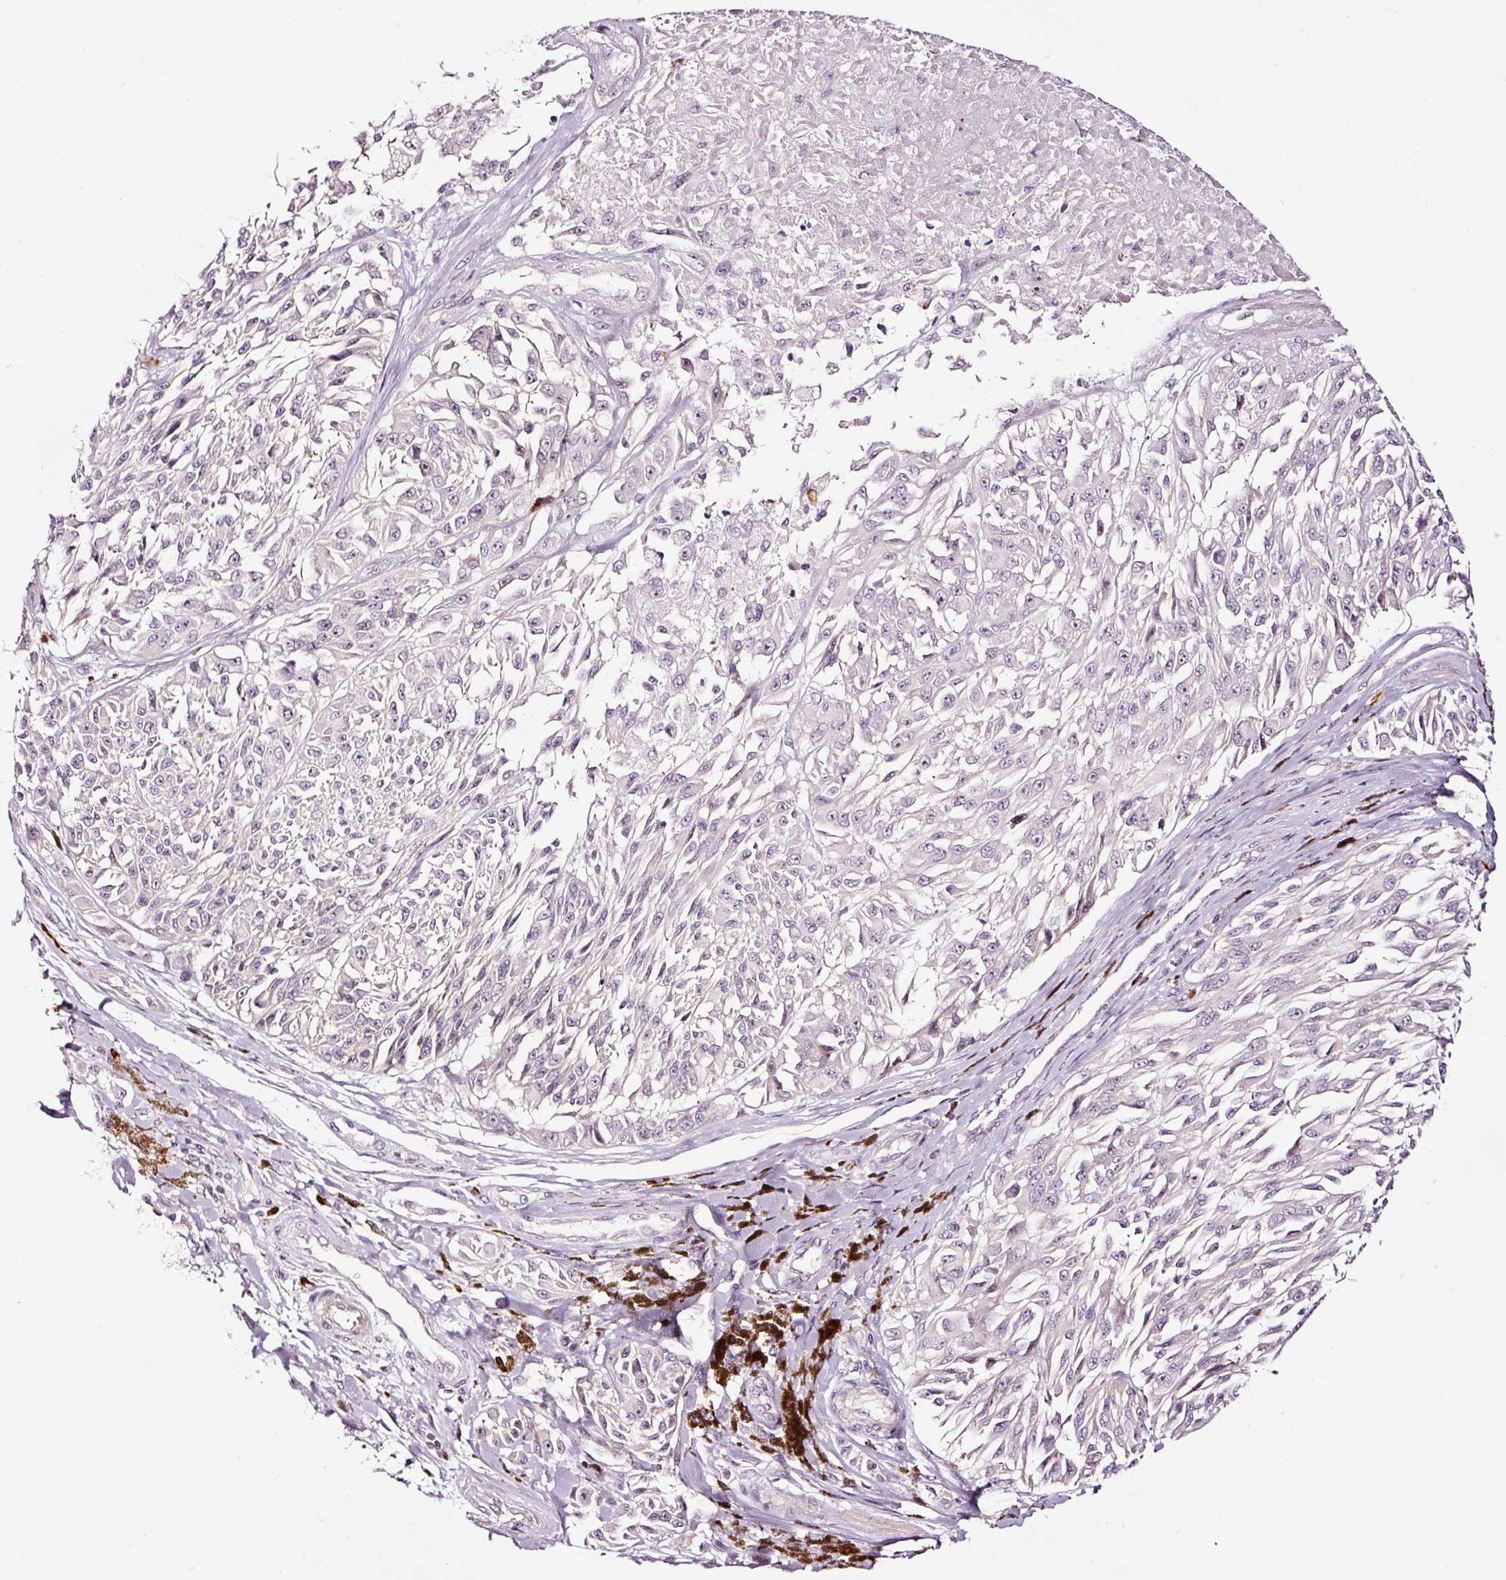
{"staining": {"intensity": "negative", "quantity": "none", "location": "none"}, "tissue": "melanoma", "cell_type": "Tumor cells", "image_type": "cancer", "snomed": [{"axis": "morphology", "description": "Malignant melanoma, NOS"}, {"axis": "topography", "description": "Skin"}], "caption": "Protein analysis of melanoma shows no significant staining in tumor cells. Nuclei are stained in blue.", "gene": "UTP14A", "patient": {"sex": "male", "age": 94}}